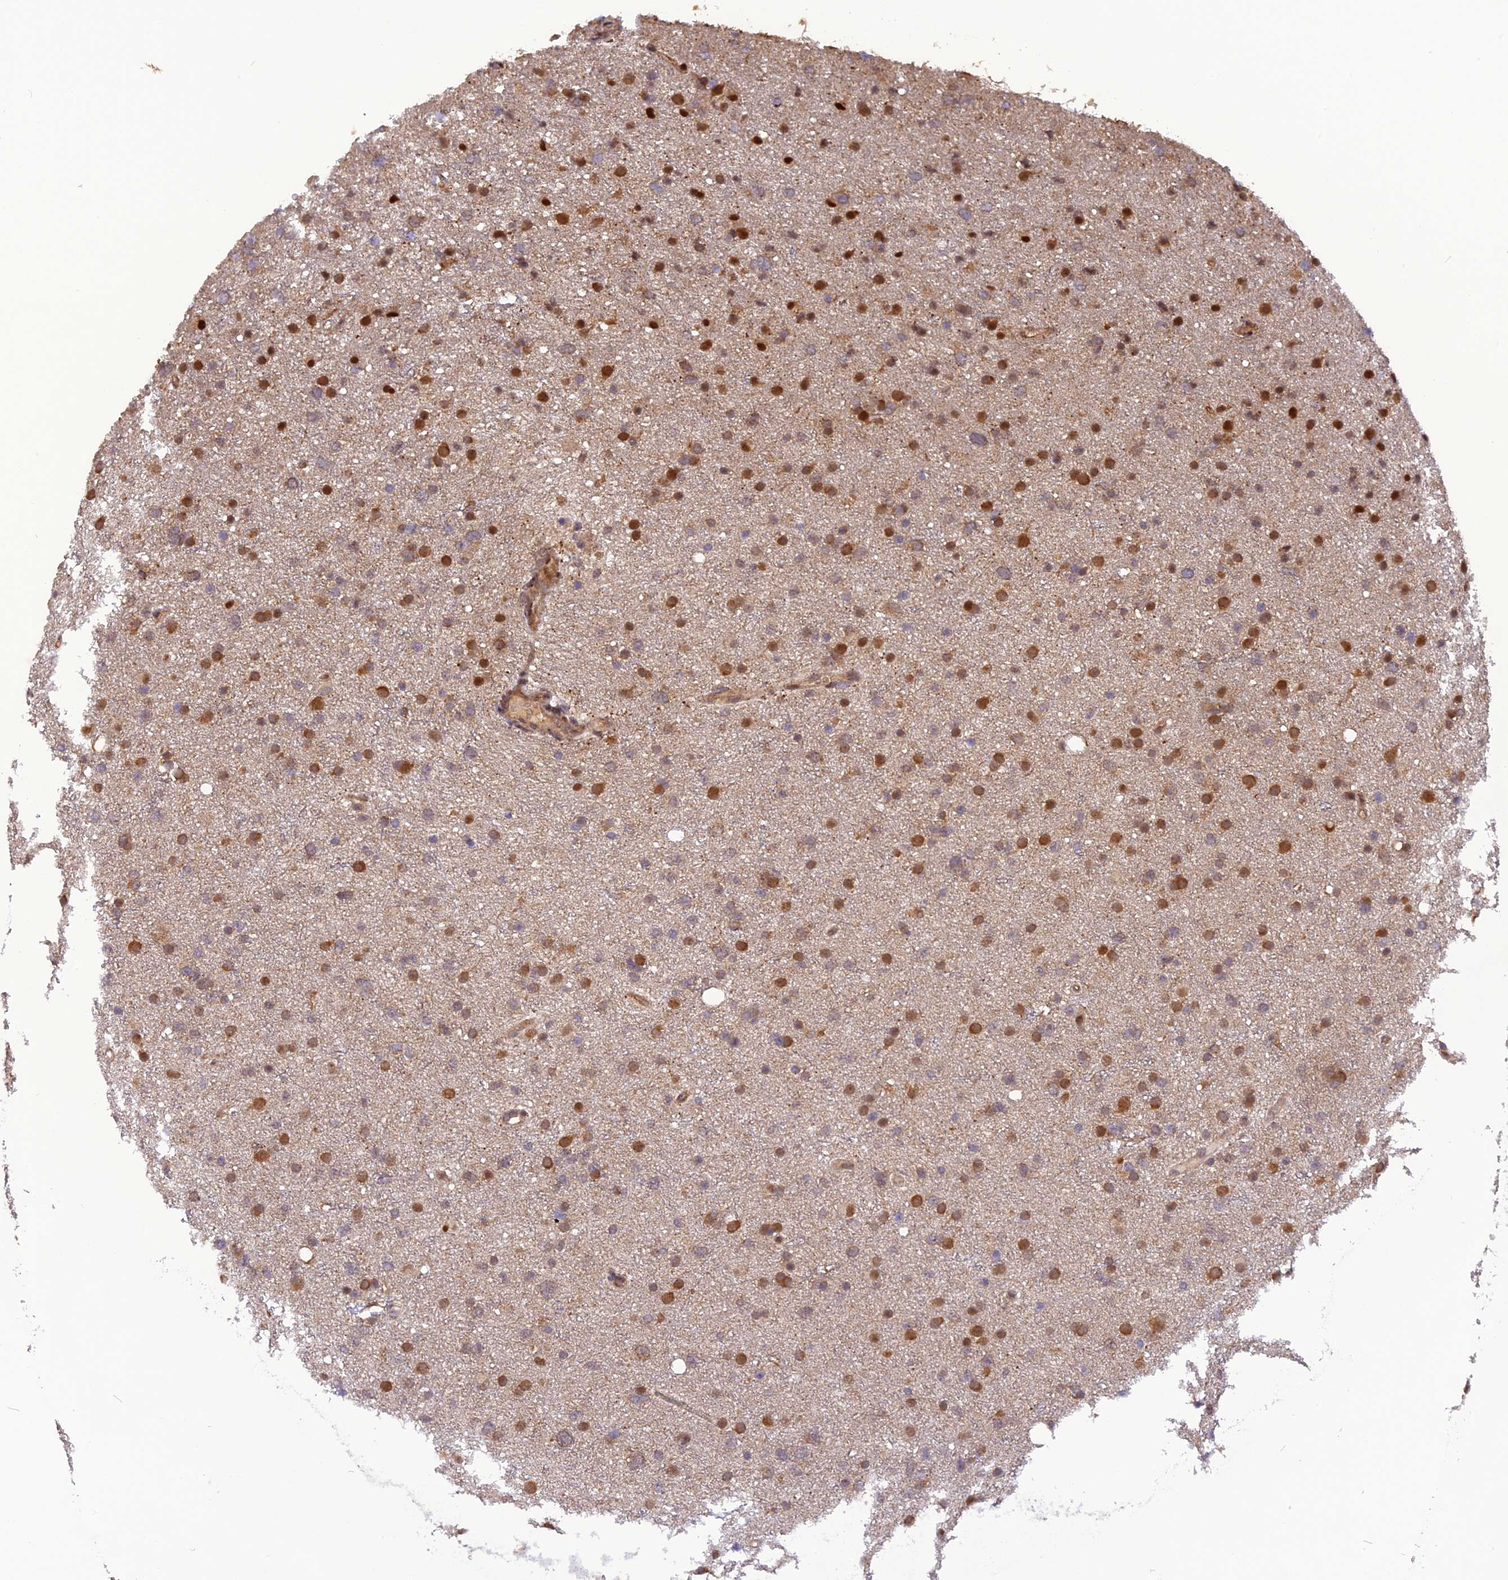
{"staining": {"intensity": "moderate", "quantity": ">75%", "location": "nuclear"}, "tissue": "glioma", "cell_type": "Tumor cells", "image_type": "cancer", "snomed": [{"axis": "morphology", "description": "Glioma, malignant, Low grade"}, {"axis": "topography", "description": "Cerebral cortex"}], "caption": "A micrograph showing moderate nuclear positivity in approximately >75% of tumor cells in malignant glioma (low-grade), as visualized by brown immunohistochemical staining.", "gene": "MICALL1", "patient": {"sex": "female", "age": 39}}